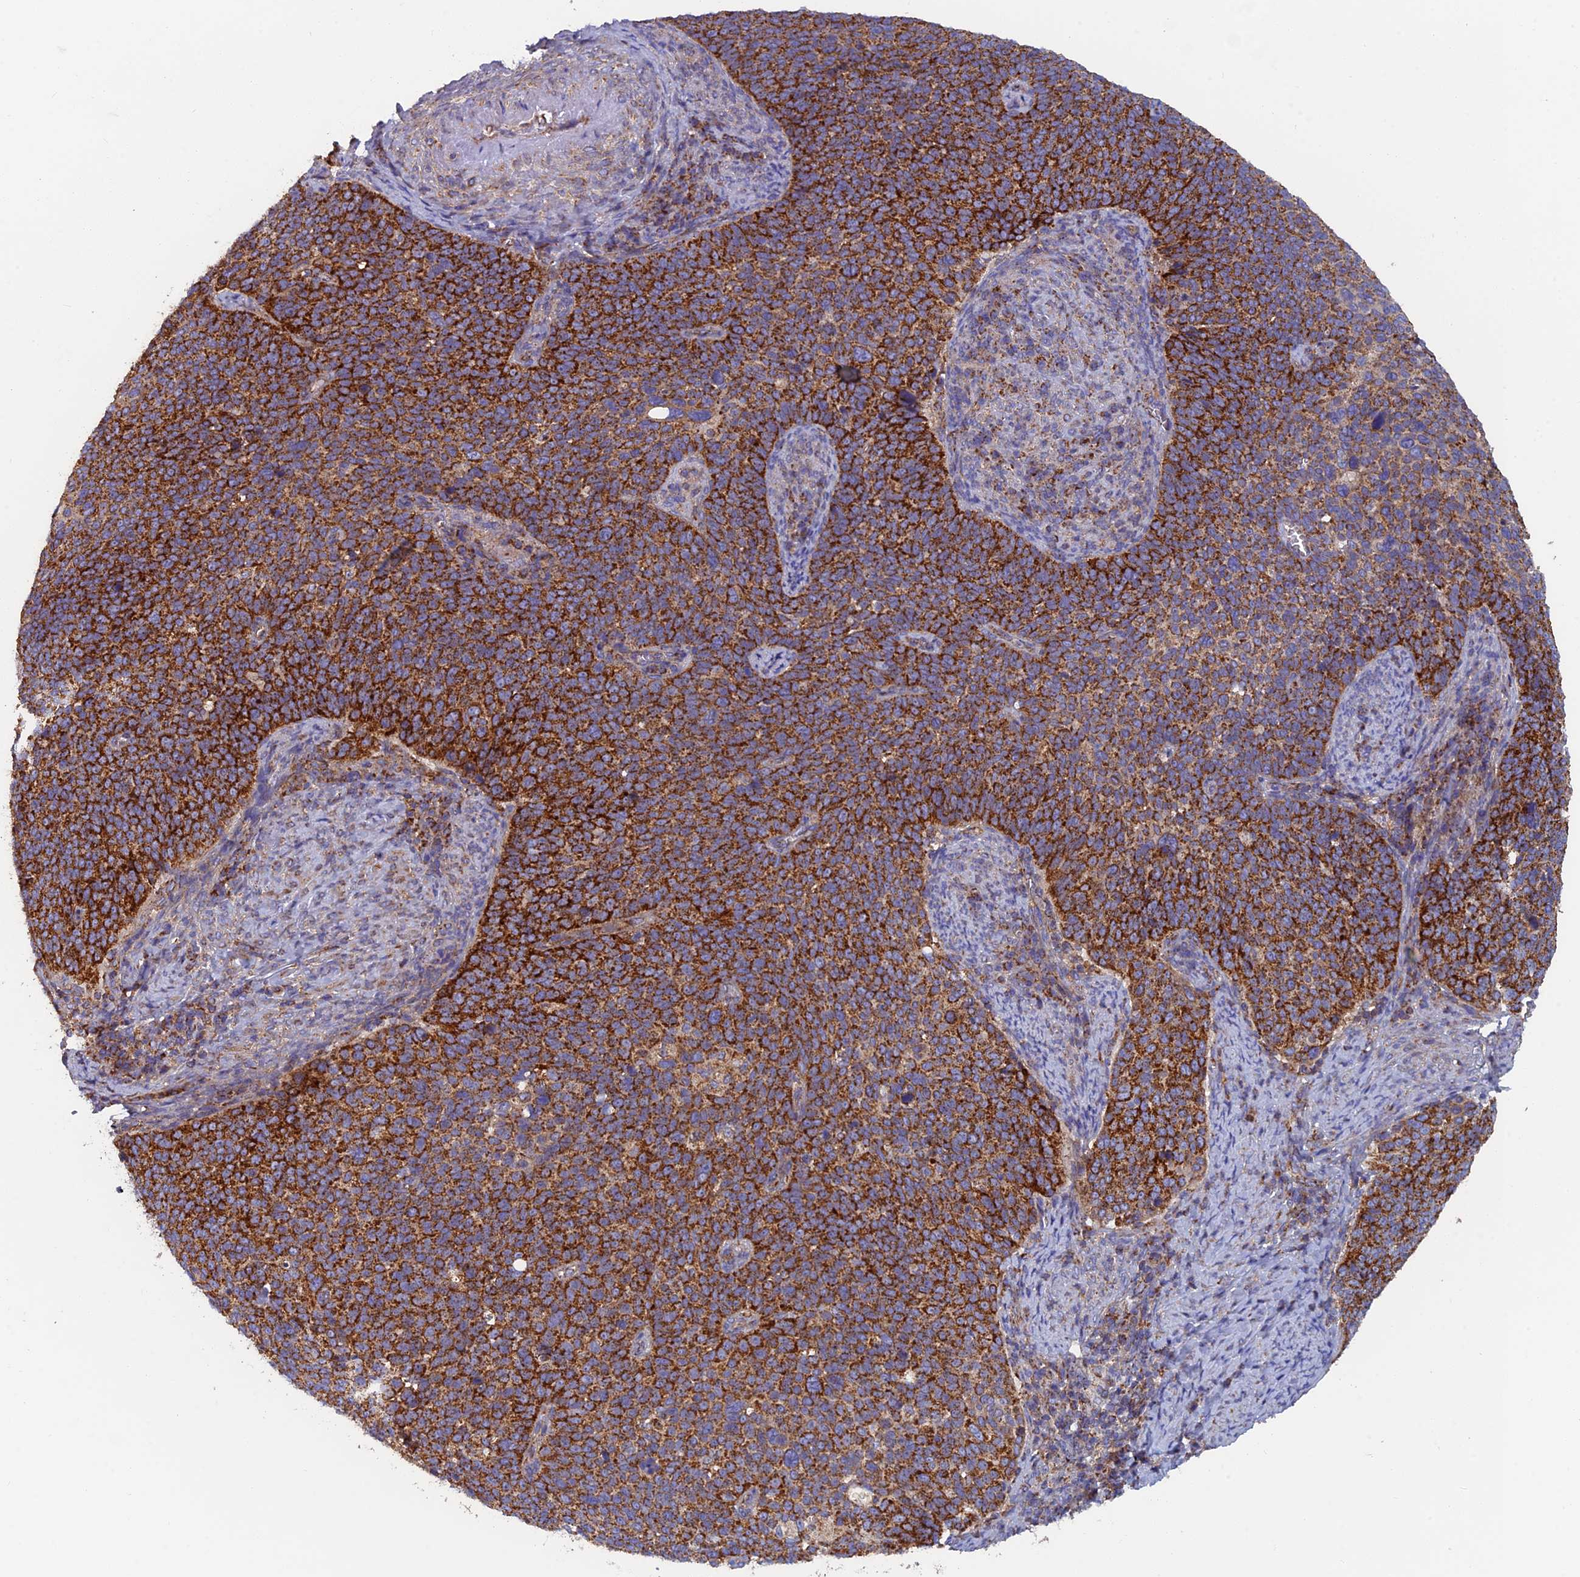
{"staining": {"intensity": "strong", "quantity": ">75%", "location": "cytoplasmic/membranous"}, "tissue": "cervical cancer", "cell_type": "Tumor cells", "image_type": "cancer", "snomed": [{"axis": "morphology", "description": "Normal tissue, NOS"}, {"axis": "morphology", "description": "Squamous cell carcinoma, NOS"}, {"axis": "topography", "description": "Cervix"}], "caption": "Immunohistochemical staining of cervical cancer (squamous cell carcinoma) reveals strong cytoplasmic/membranous protein staining in approximately >75% of tumor cells.", "gene": "MRPS9", "patient": {"sex": "female", "age": 39}}